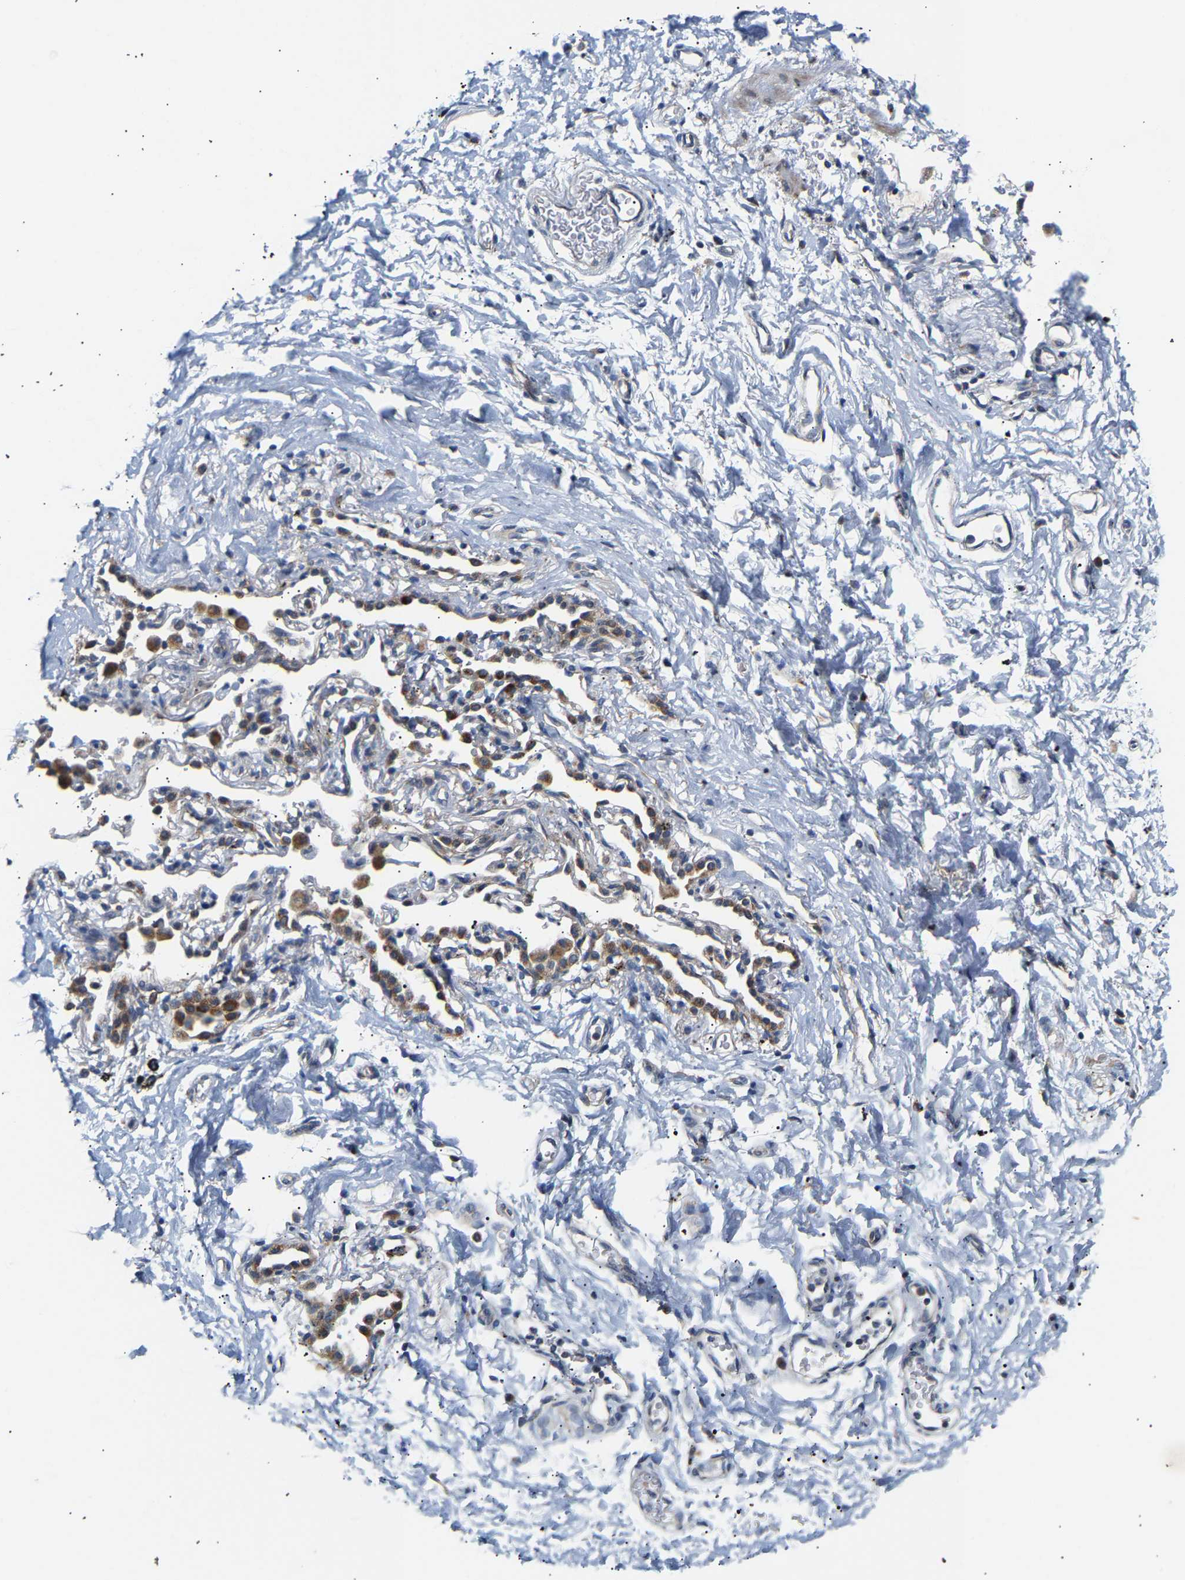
{"staining": {"intensity": "weak", "quantity": ">75%", "location": "cytoplasmic/membranous"}, "tissue": "adipose tissue", "cell_type": "Adipocytes", "image_type": "normal", "snomed": [{"axis": "morphology", "description": "Normal tissue, NOS"}, {"axis": "topography", "description": "Cartilage tissue"}, {"axis": "topography", "description": "Bronchus"}], "caption": "Immunohistochemistry staining of normal adipose tissue, which reveals low levels of weak cytoplasmic/membranous positivity in about >75% of adipocytes indicating weak cytoplasmic/membranous protein staining. The staining was performed using DAB (3,3'-diaminobenzidine) (brown) for protein detection and nuclei were counterstained in hematoxylin (blue).", "gene": "TMEM168", "patient": {"sex": "female", "age": 53}}